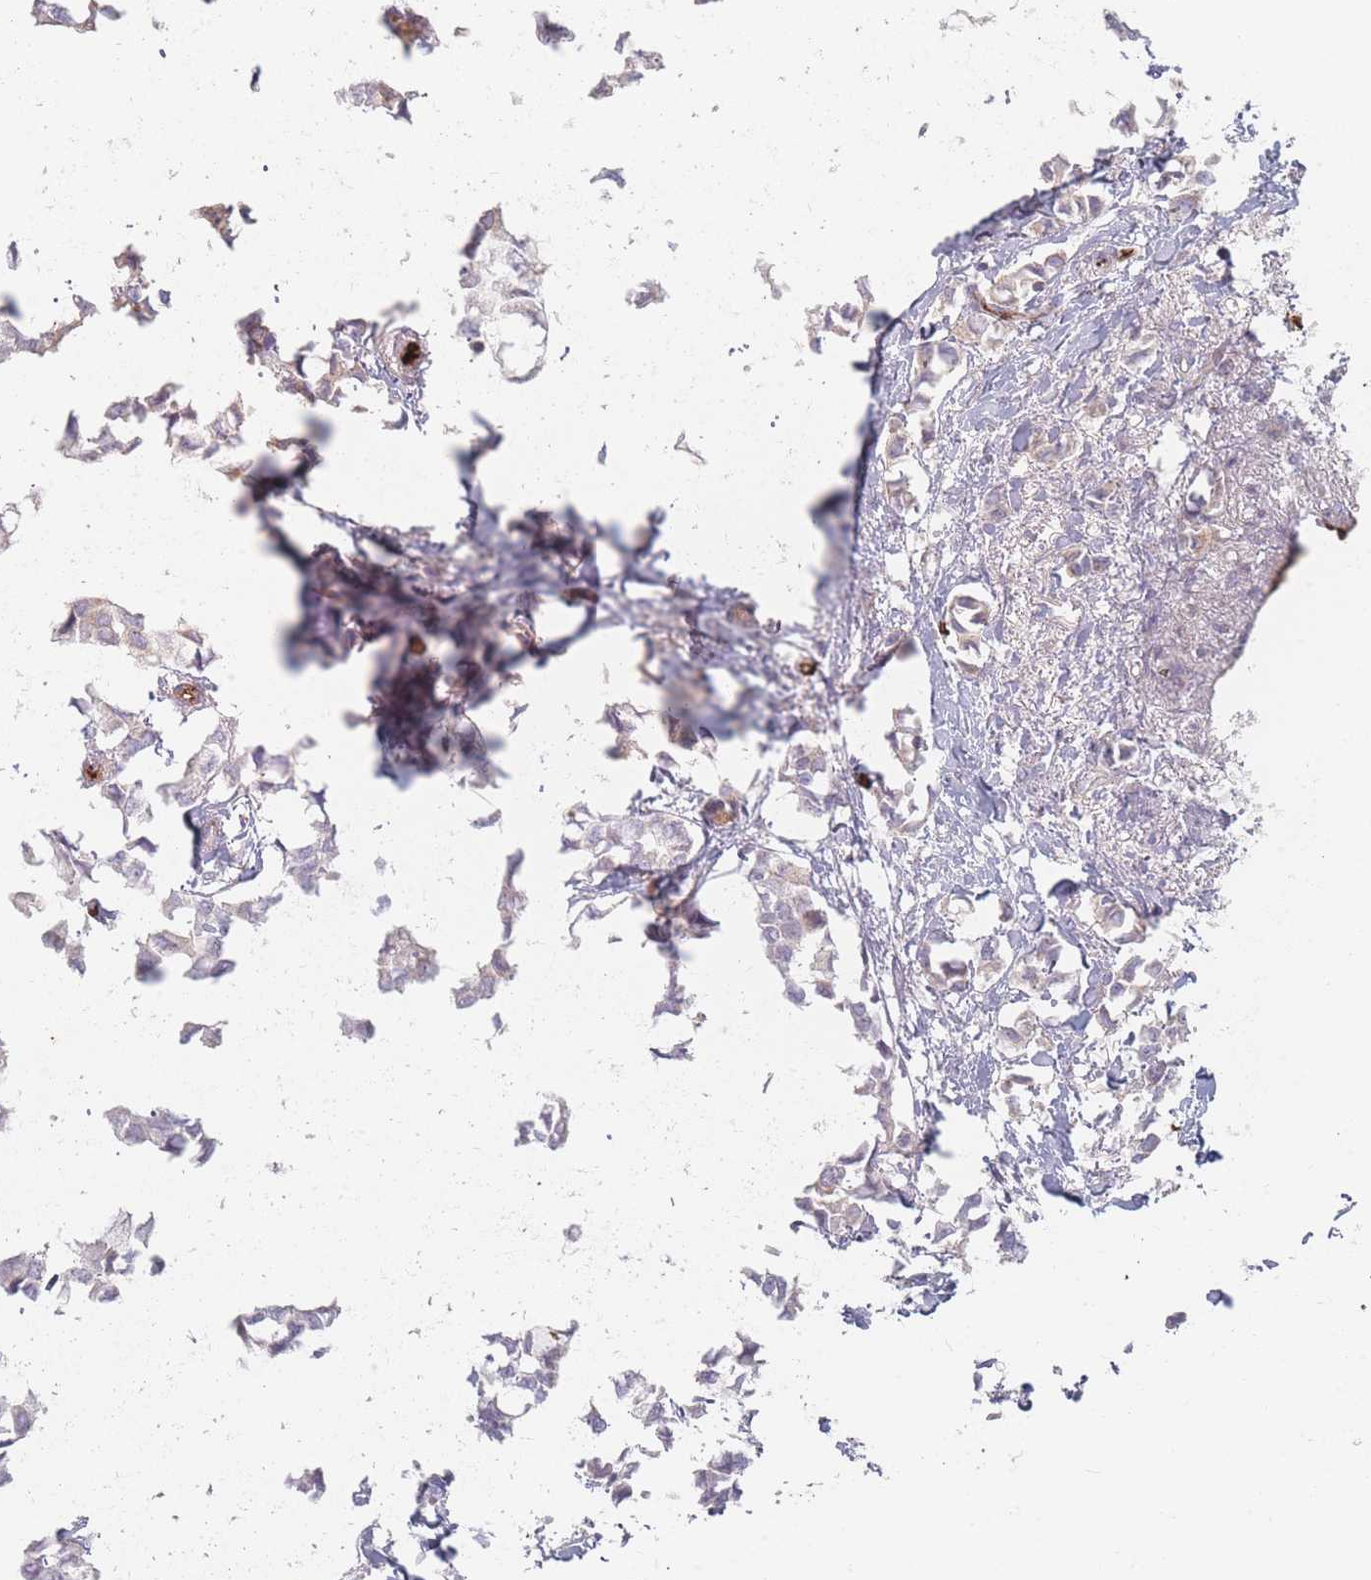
{"staining": {"intensity": "weak", "quantity": "<25%", "location": "cytoplasmic/membranous"}, "tissue": "breast cancer", "cell_type": "Tumor cells", "image_type": "cancer", "snomed": [{"axis": "morphology", "description": "Duct carcinoma"}, {"axis": "topography", "description": "Breast"}], "caption": "An immunohistochemistry micrograph of breast cancer (invasive ductal carcinoma) is shown. There is no staining in tumor cells of breast cancer (invasive ductal carcinoma).", "gene": "SLC2A6", "patient": {"sex": "female", "age": 73}}